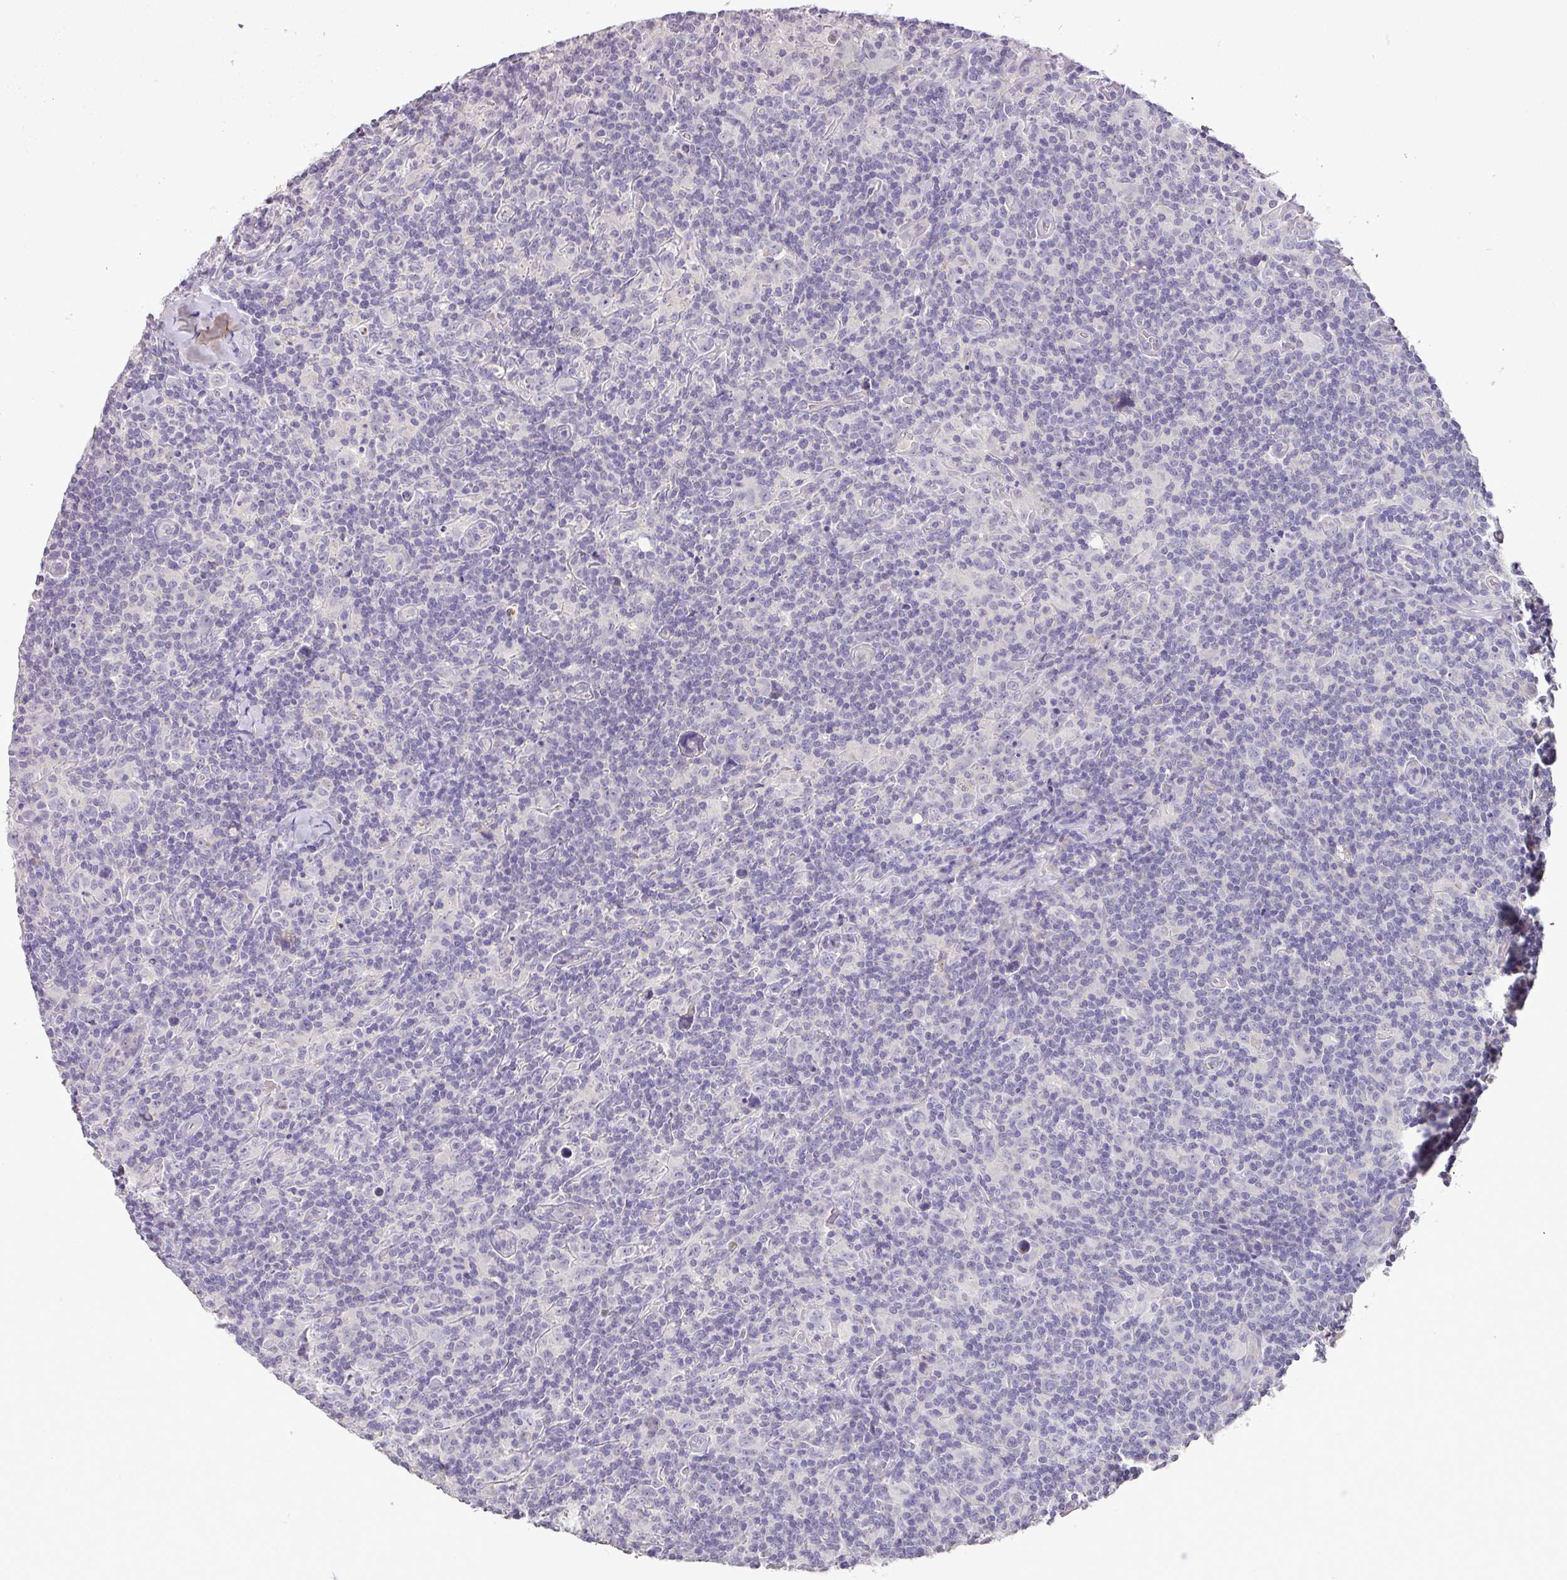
{"staining": {"intensity": "negative", "quantity": "none", "location": "none"}, "tissue": "lymphoma", "cell_type": "Tumor cells", "image_type": "cancer", "snomed": [{"axis": "morphology", "description": "Hodgkin's disease, NOS"}, {"axis": "topography", "description": "Lymph node"}], "caption": "This is an immunohistochemistry (IHC) photomicrograph of human lymphoma. There is no expression in tumor cells.", "gene": "BRINP2", "patient": {"sex": "female", "age": 18}}